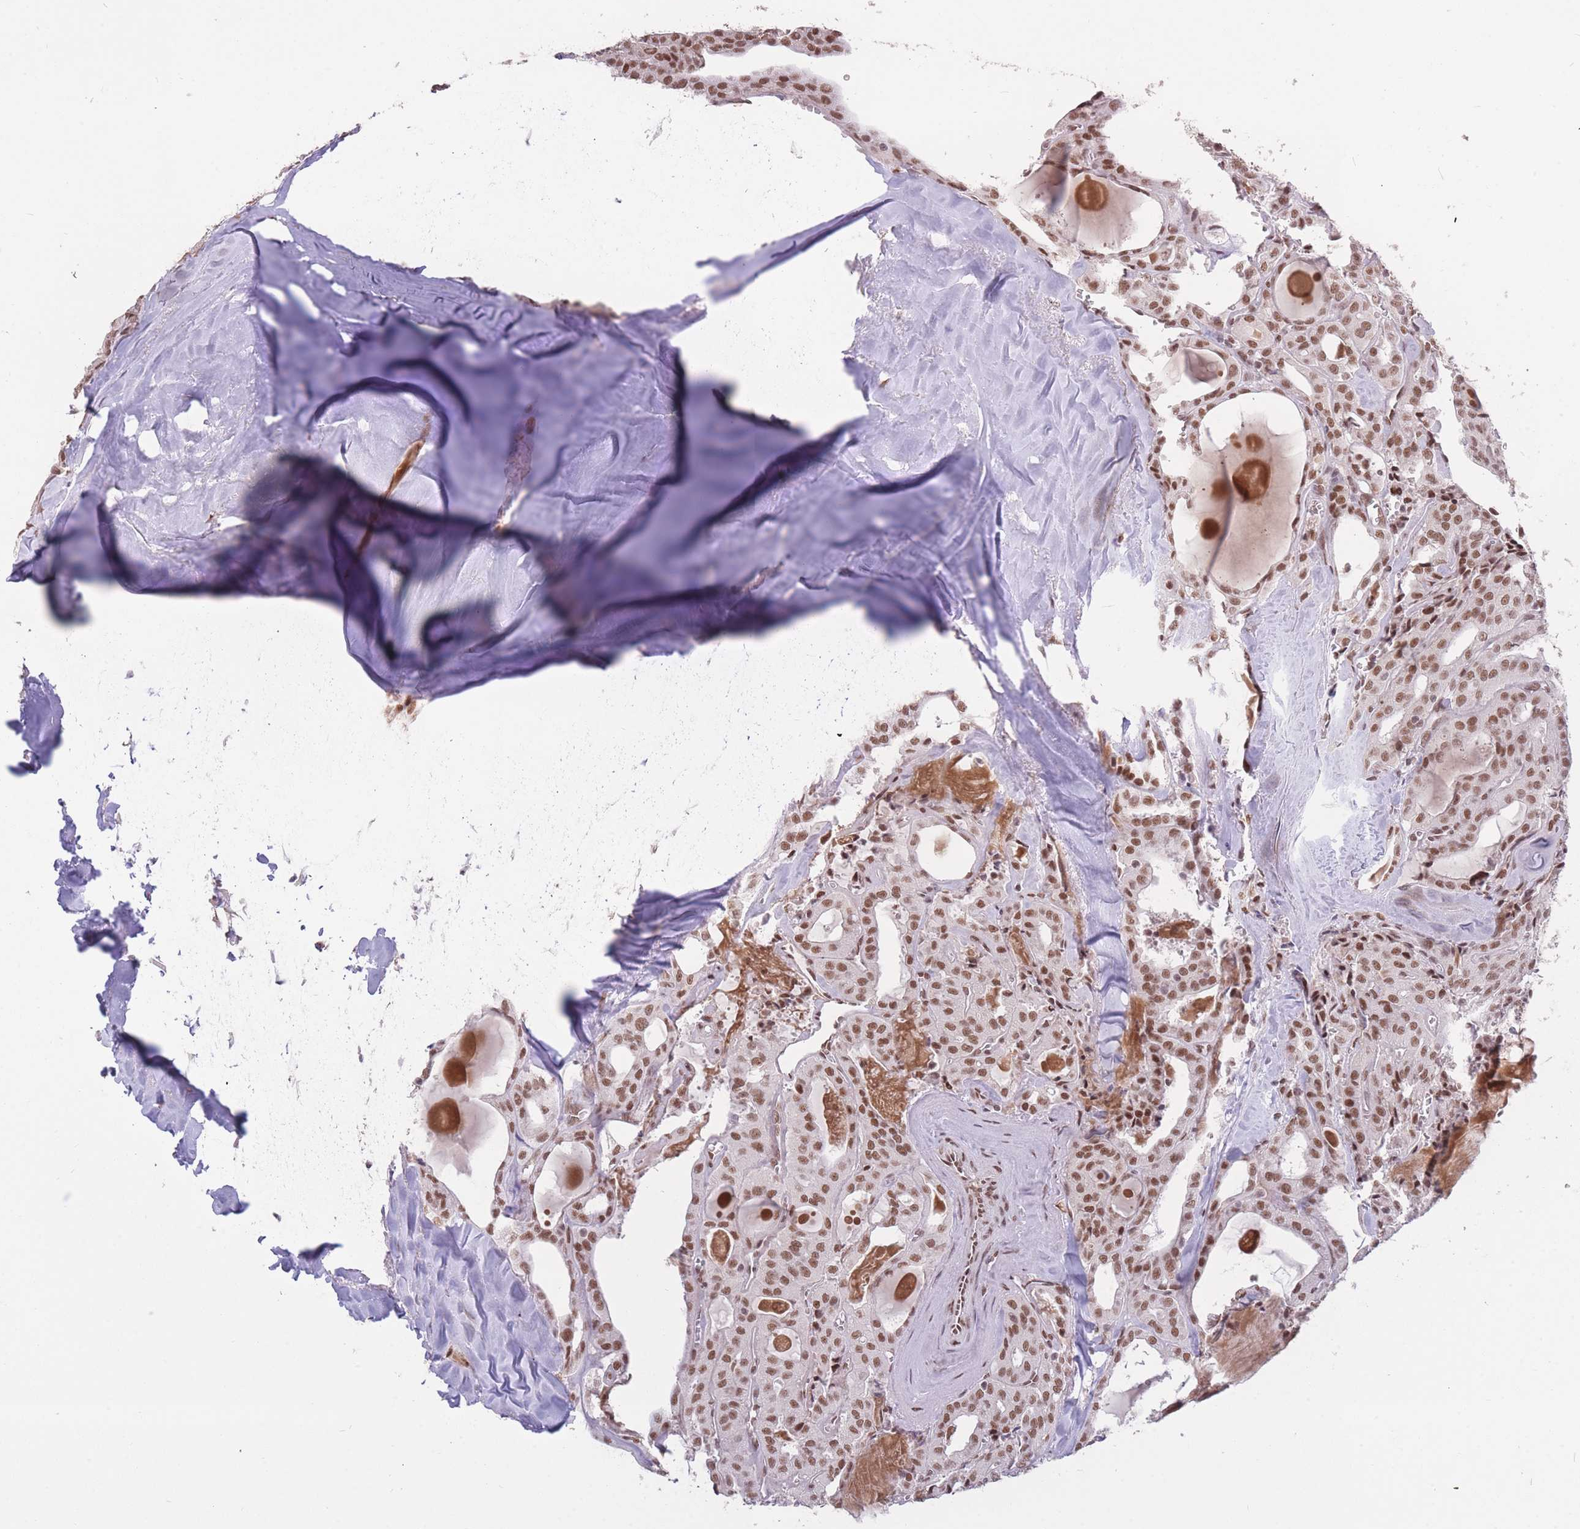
{"staining": {"intensity": "moderate", "quantity": ">75%", "location": "nuclear"}, "tissue": "thyroid cancer", "cell_type": "Tumor cells", "image_type": "cancer", "snomed": [{"axis": "morphology", "description": "Papillary adenocarcinoma, NOS"}, {"axis": "topography", "description": "Thyroid gland"}], "caption": "An image showing moderate nuclear staining in about >75% of tumor cells in thyroid papillary adenocarcinoma, as visualized by brown immunohistochemical staining.", "gene": "HNRNPUL1", "patient": {"sex": "male", "age": 52}}